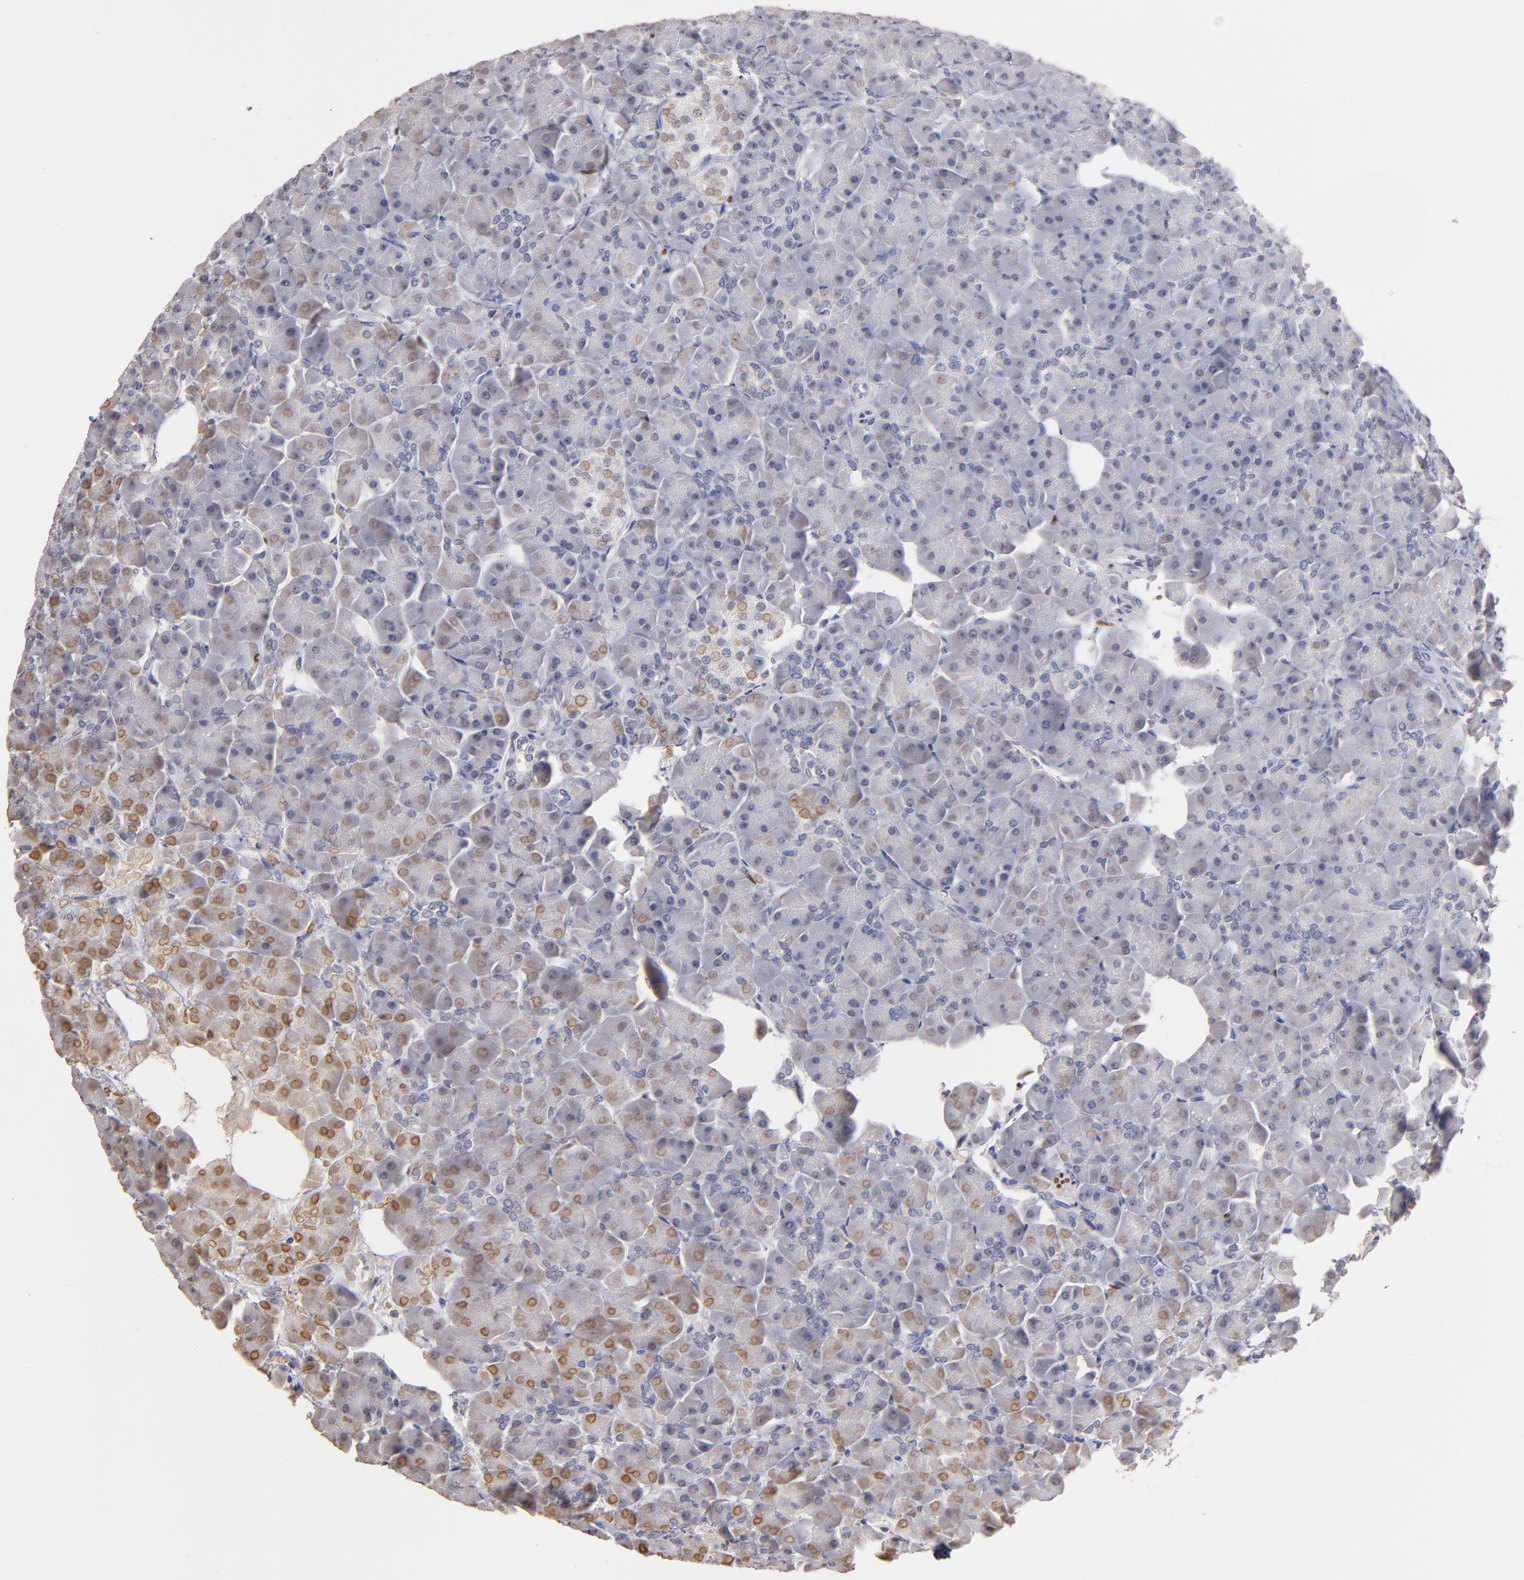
{"staining": {"intensity": "weak", "quantity": "<25%", "location": "nuclear"}, "tissue": "pancreas", "cell_type": "Exocrine glandular cells", "image_type": "normal", "snomed": [{"axis": "morphology", "description": "Normal tissue, NOS"}, {"axis": "topography", "description": "Pancreas"}], "caption": "Immunohistochemistry of benign human pancreas demonstrates no positivity in exocrine glandular cells.", "gene": "SOX10", "patient": {"sex": "male", "age": 66}}